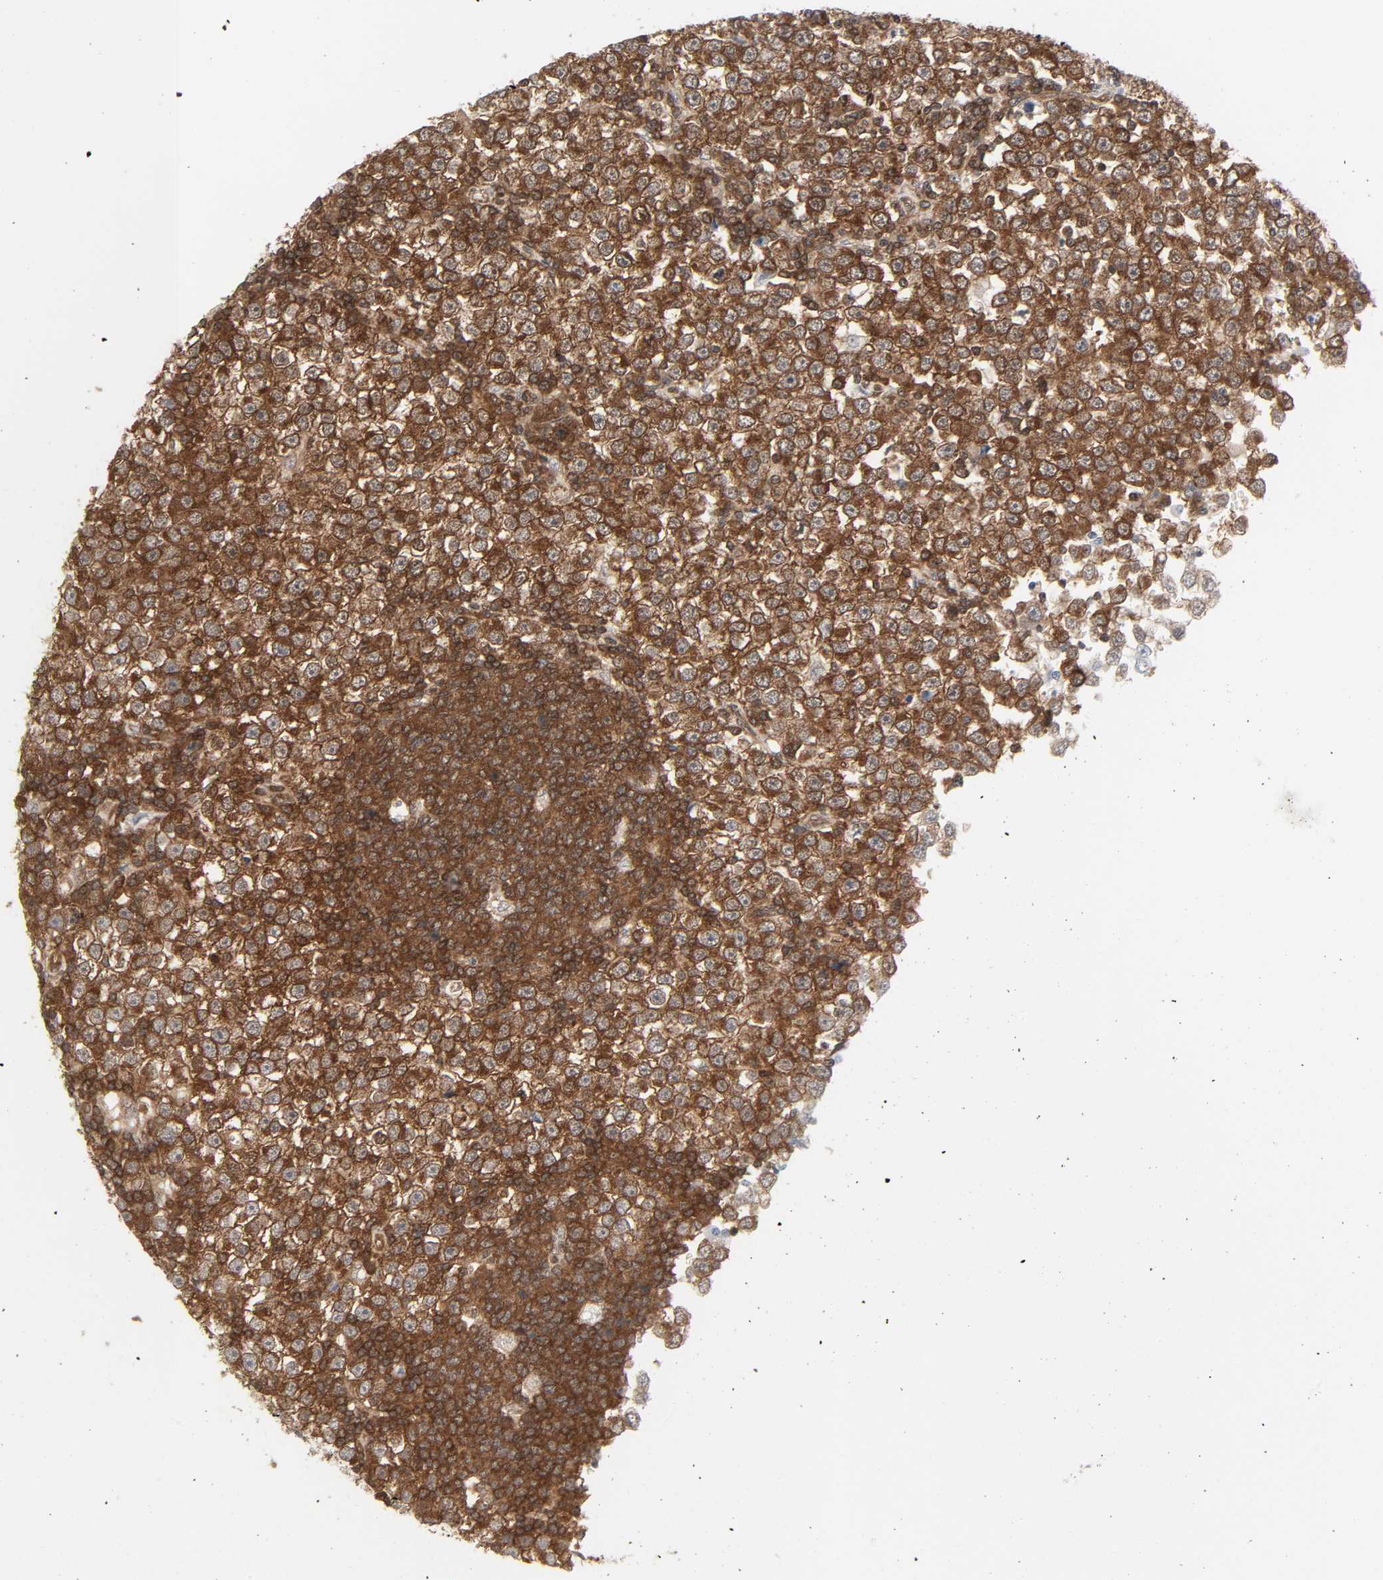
{"staining": {"intensity": "strong", "quantity": ">75%", "location": "cytoplasmic/membranous"}, "tissue": "testis cancer", "cell_type": "Tumor cells", "image_type": "cancer", "snomed": [{"axis": "morphology", "description": "Seminoma, NOS"}, {"axis": "topography", "description": "Testis"}], "caption": "Seminoma (testis) was stained to show a protein in brown. There is high levels of strong cytoplasmic/membranous expression in approximately >75% of tumor cells.", "gene": "GSK3A", "patient": {"sex": "male", "age": 65}}